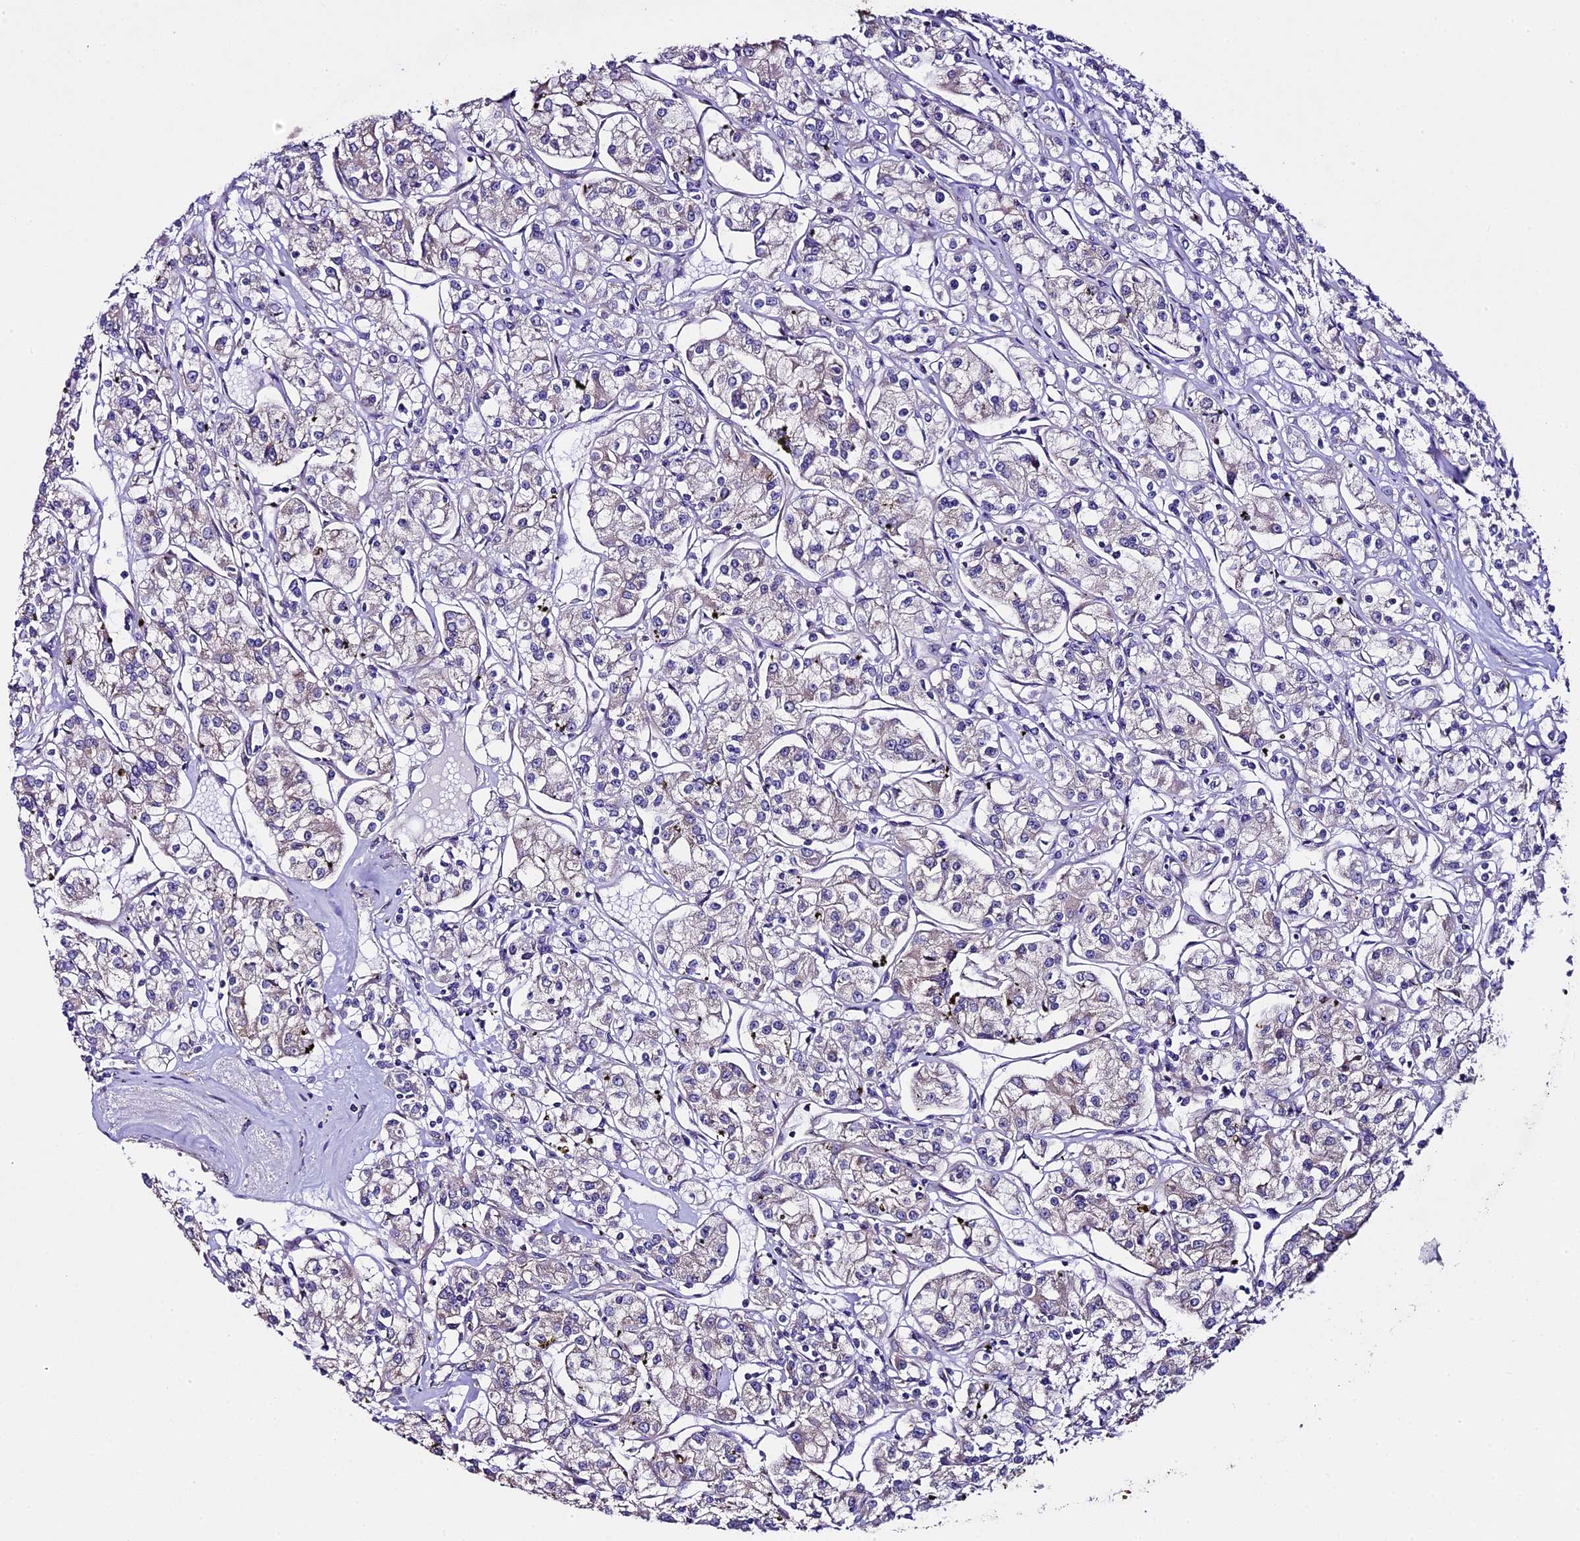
{"staining": {"intensity": "negative", "quantity": "none", "location": "none"}, "tissue": "renal cancer", "cell_type": "Tumor cells", "image_type": "cancer", "snomed": [{"axis": "morphology", "description": "Adenocarcinoma, NOS"}, {"axis": "topography", "description": "Kidney"}], "caption": "A high-resolution micrograph shows immunohistochemistry (IHC) staining of renal cancer (adenocarcinoma), which displays no significant expression in tumor cells.", "gene": "SPIRE1", "patient": {"sex": "female", "age": 59}}